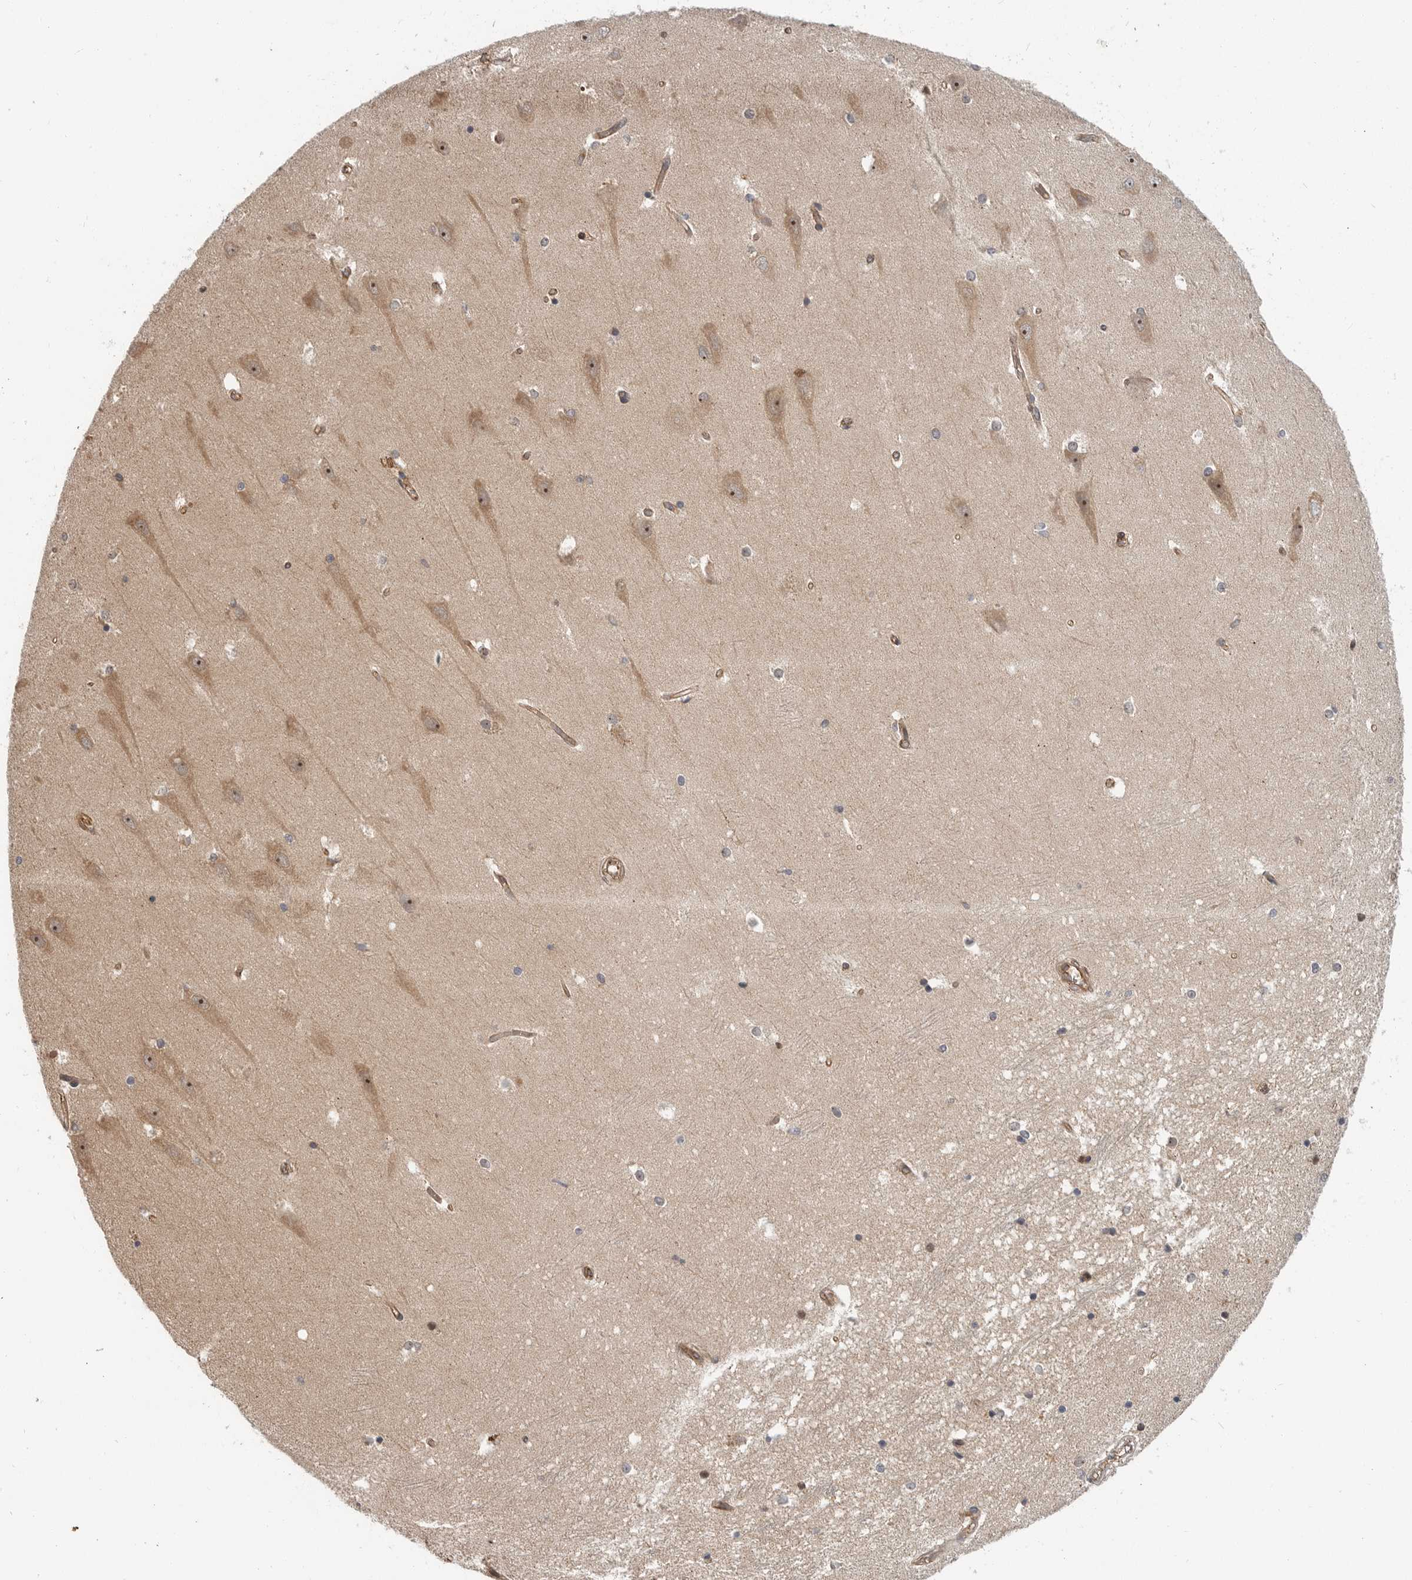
{"staining": {"intensity": "moderate", "quantity": "<25%", "location": "cytoplasmic/membranous,nuclear"}, "tissue": "hippocampus", "cell_type": "Glial cells", "image_type": "normal", "snomed": [{"axis": "morphology", "description": "Normal tissue, NOS"}, {"axis": "topography", "description": "Hippocampus"}], "caption": "Immunohistochemical staining of normal human hippocampus reveals <25% levels of moderate cytoplasmic/membranous,nuclear protein positivity in approximately <25% of glial cells. The staining was performed using DAB to visualize the protein expression in brown, while the nuclei were stained in blue with hematoxylin (Magnification: 20x).", "gene": "STRAP", "patient": {"sex": "male", "age": 45}}